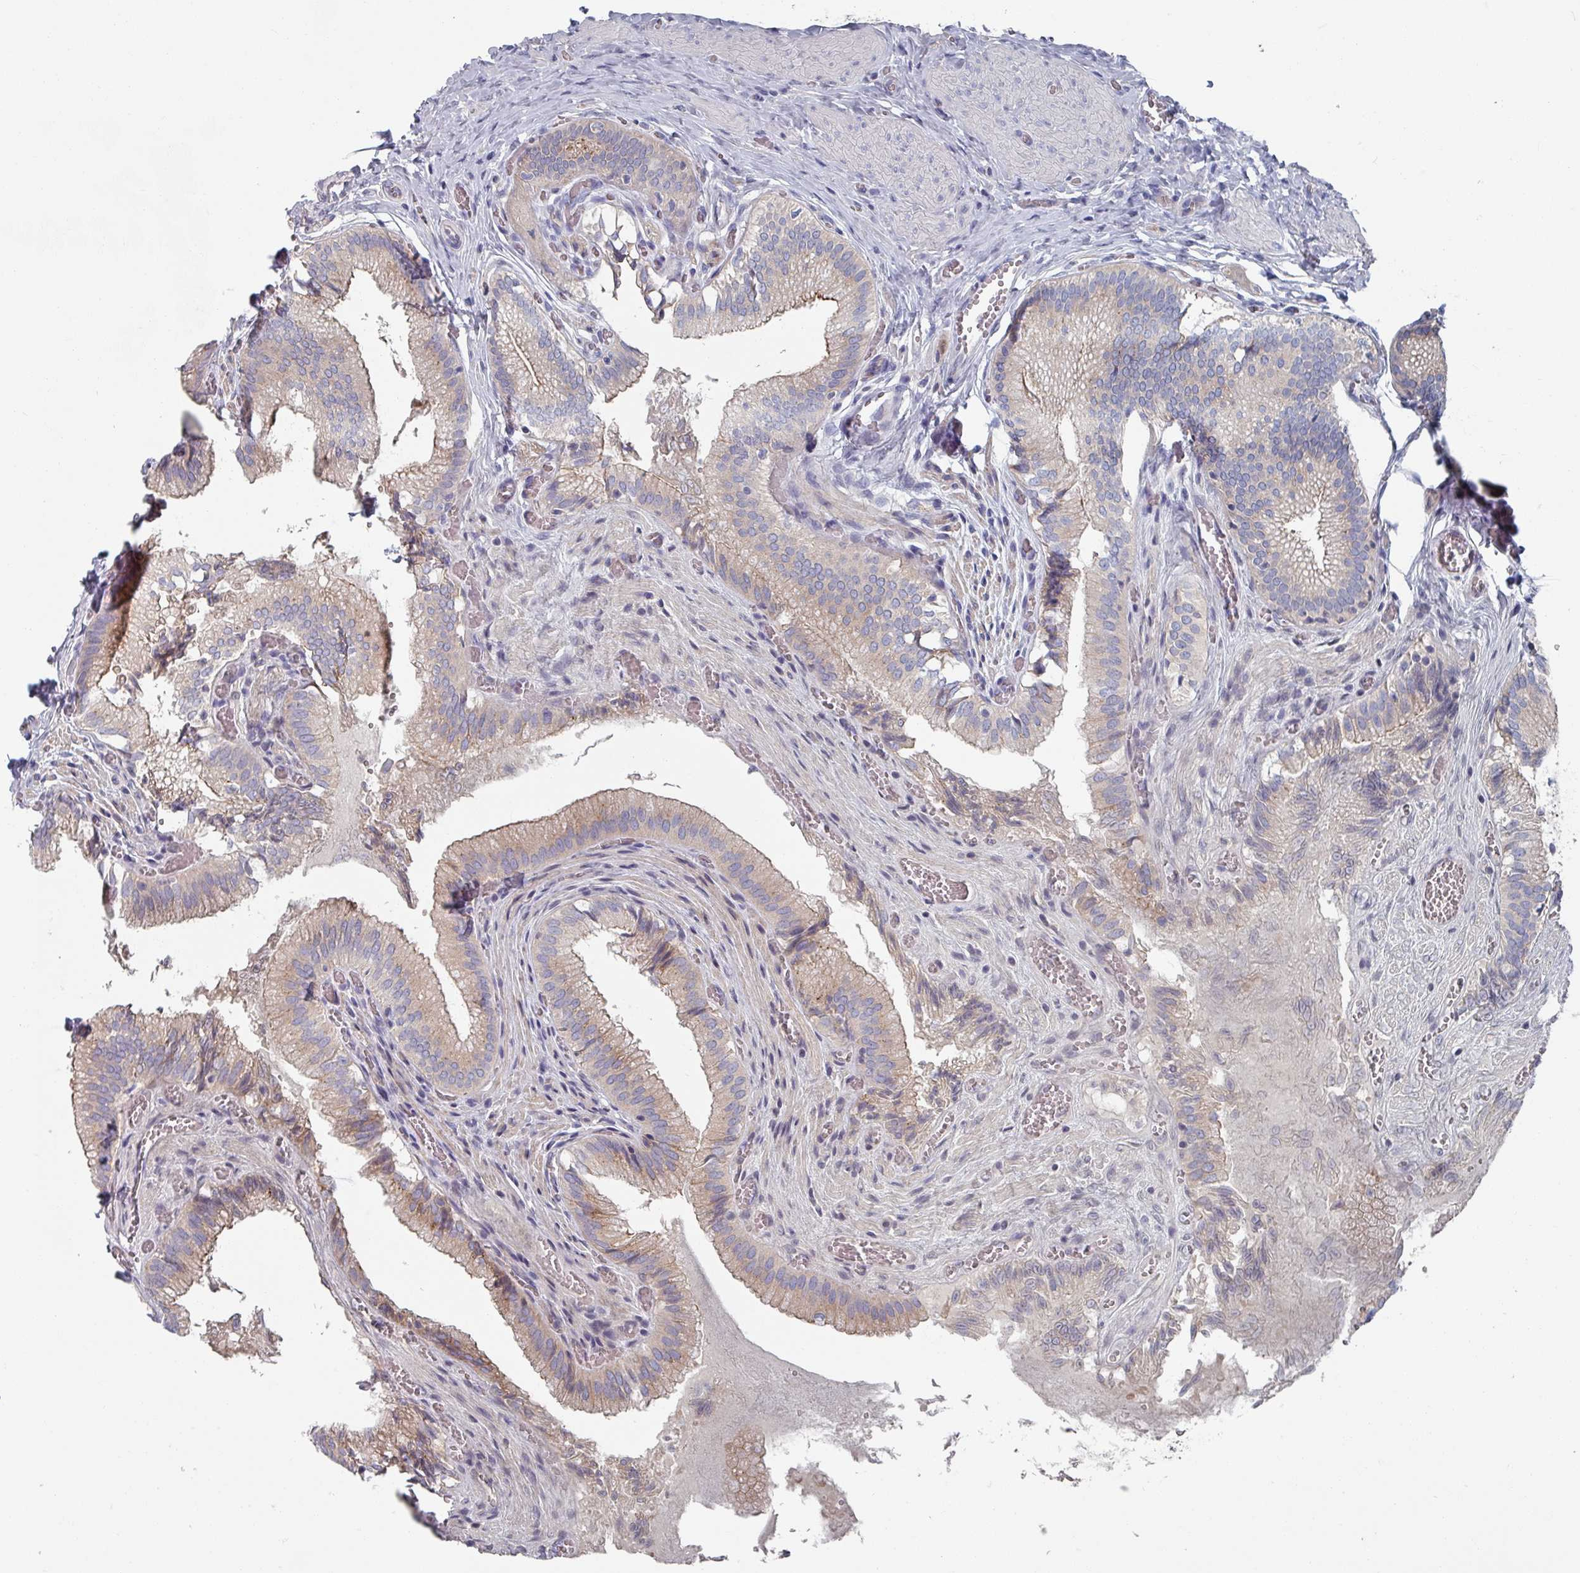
{"staining": {"intensity": "weak", "quantity": "25%-75%", "location": "cytoplasmic/membranous"}, "tissue": "gallbladder", "cell_type": "Glandular cells", "image_type": "normal", "snomed": [{"axis": "morphology", "description": "Normal tissue, NOS"}, {"axis": "topography", "description": "Gallbladder"}, {"axis": "topography", "description": "Peripheral nerve tissue"}], "caption": "A brown stain labels weak cytoplasmic/membranous positivity of a protein in glandular cells of unremarkable gallbladder.", "gene": "EFL1", "patient": {"sex": "male", "age": 17}}